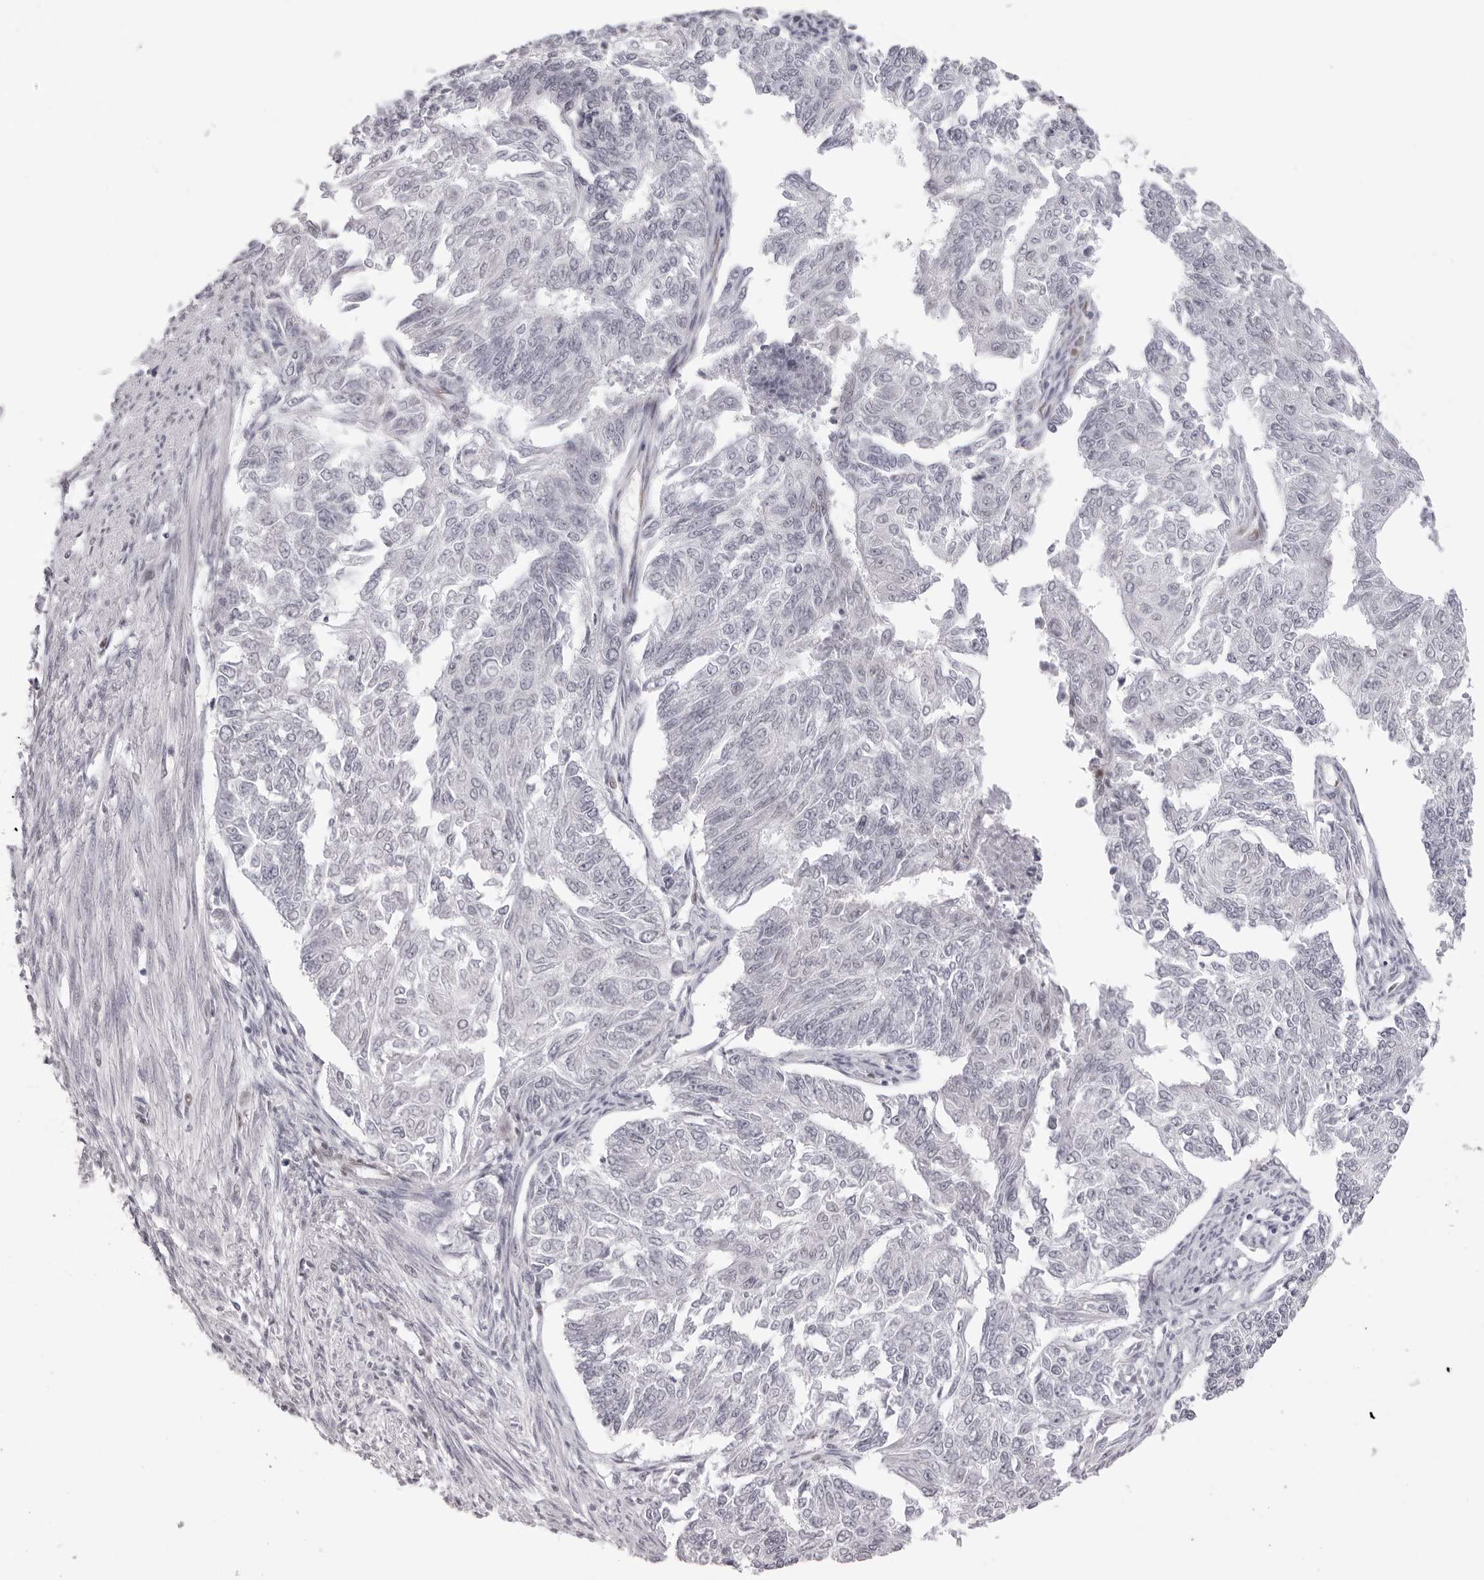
{"staining": {"intensity": "negative", "quantity": "none", "location": "none"}, "tissue": "endometrial cancer", "cell_type": "Tumor cells", "image_type": "cancer", "snomed": [{"axis": "morphology", "description": "Adenocarcinoma, NOS"}, {"axis": "topography", "description": "Endometrium"}], "caption": "Immunohistochemistry (IHC) histopathology image of endometrial adenocarcinoma stained for a protein (brown), which exhibits no expression in tumor cells.", "gene": "MAFK", "patient": {"sex": "female", "age": 32}}